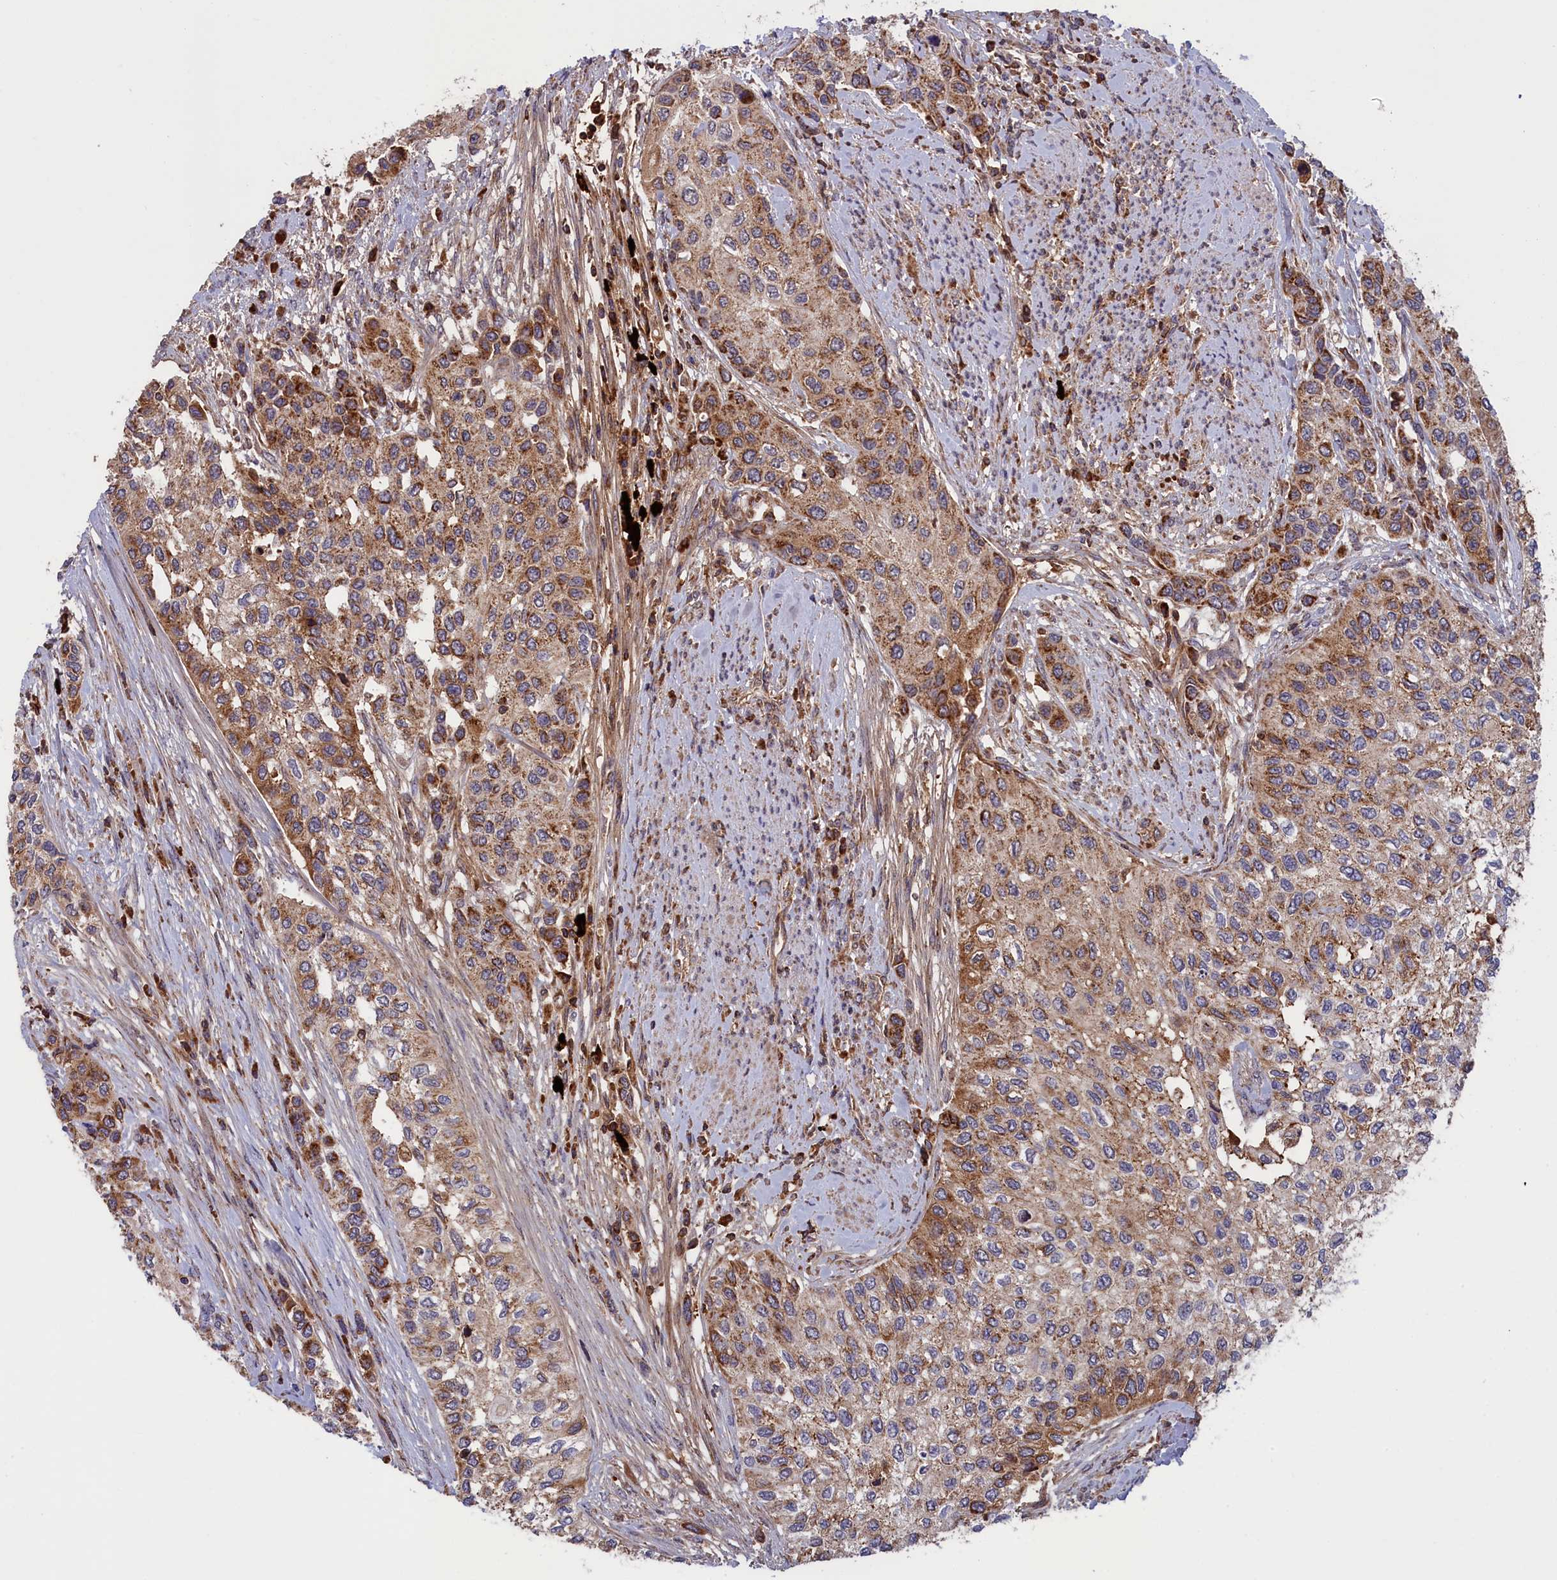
{"staining": {"intensity": "moderate", "quantity": ">75%", "location": "cytoplasmic/membranous"}, "tissue": "urothelial cancer", "cell_type": "Tumor cells", "image_type": "cancer", "snomed": [{"axis": "morphology", "description": "Normal tissue, NOS"}, {"axis": "morphology", "description": "Urothelial carcinoma, High grade"}, {"axis": "topography", "description": "Vascular tissue"}, {"axis": "topography", "description": "Urinary bladder"}], "caption": "Moderate cytoplasmic/membranous protein staining is seen in approximately >75% of tumor cells in high-grade urothelial carcinoma.", "gene": "TIMM44", "patient": {"sex": "female", "age": 56}}